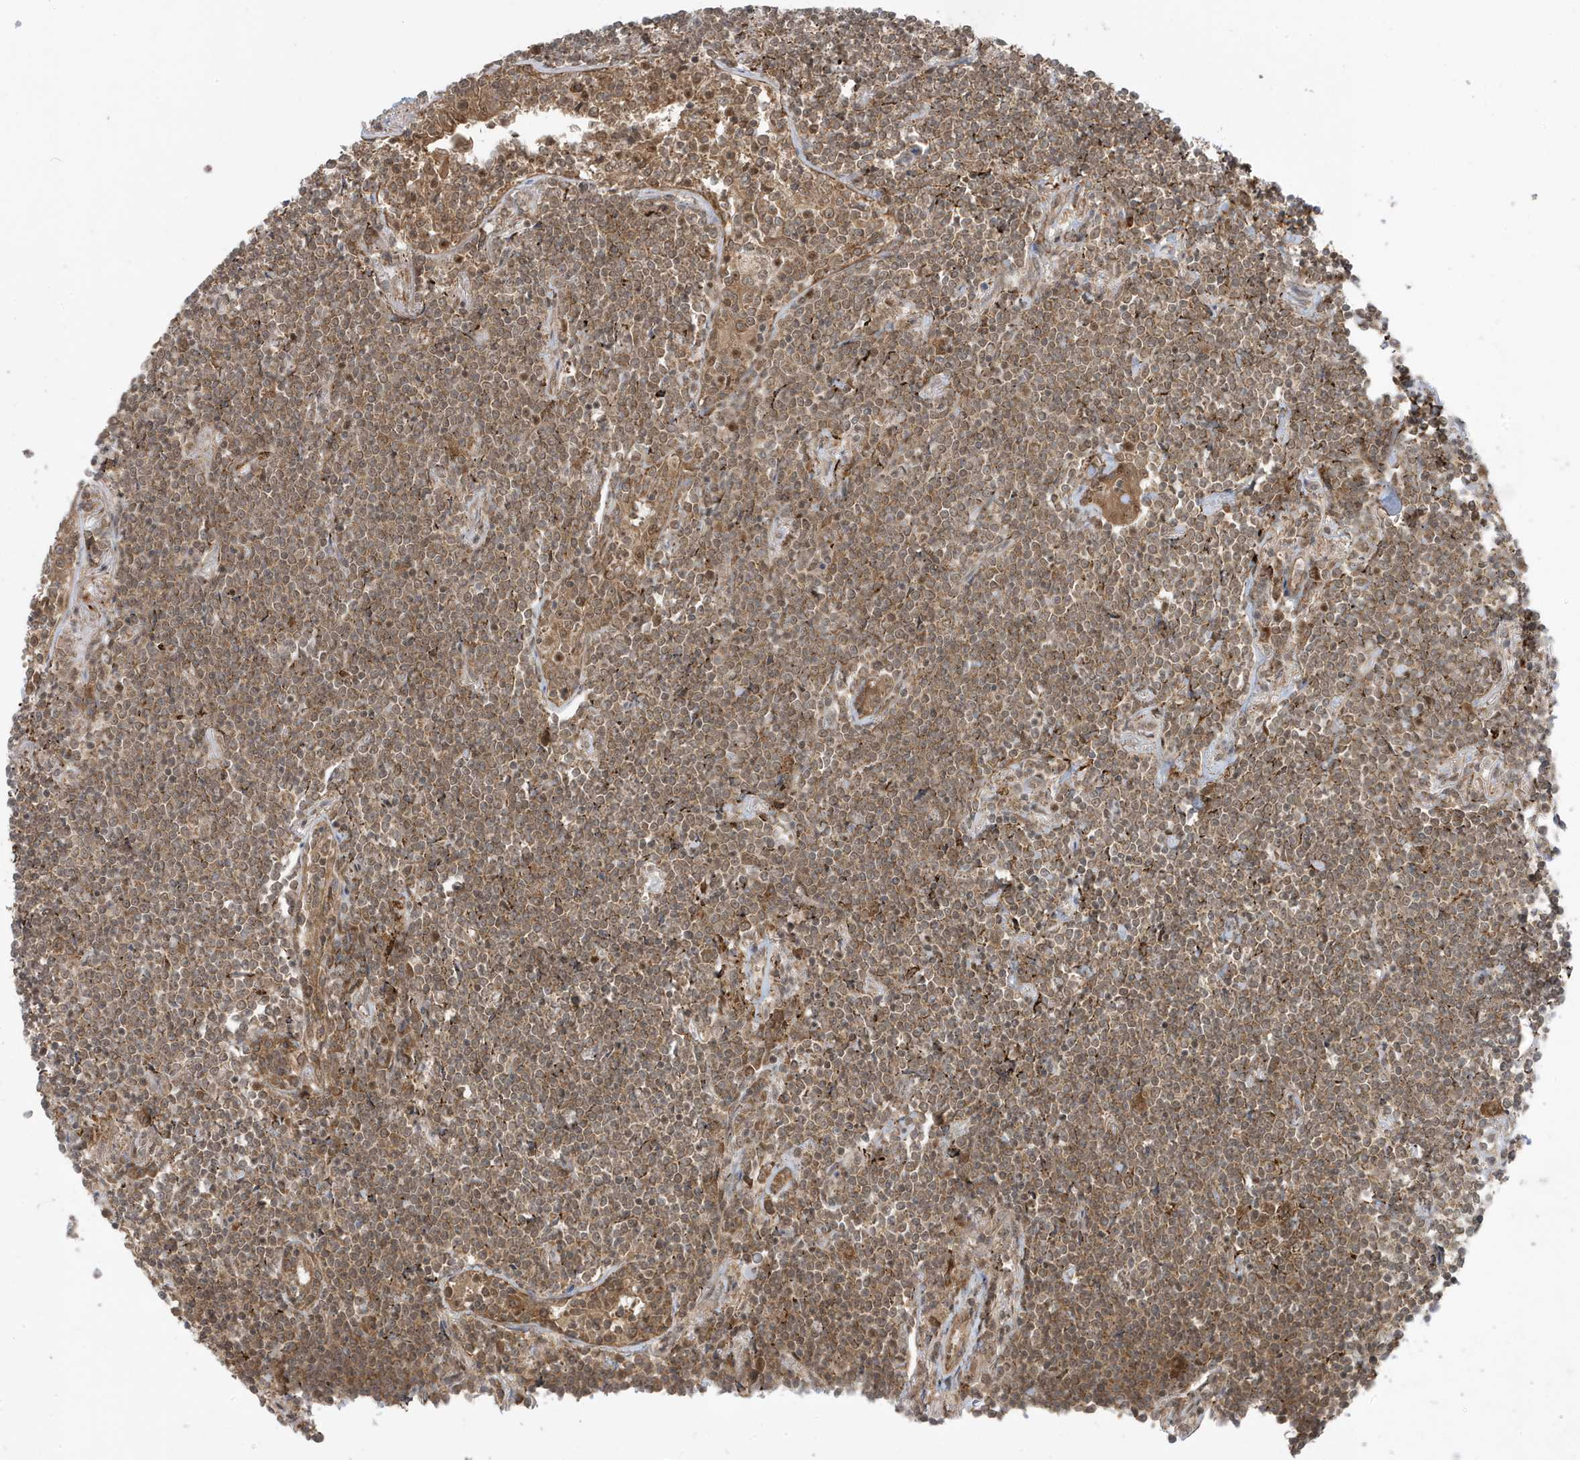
{"staining": {"intensity": "moderate", "quantity": "25%-75%", "location": "cytoplasmic/membranous"}, "tissue": "lymphoma", "cell_type": "Tumor cells", "image_type": "cancer", "snomed": [{"axis": "morphology", "description": "Malignant lymphoma, non-Hodgkin's type, Low grade"}, {"axis": "topography", "description": "Lung"}], "caption": "Immunohistochemical staining of malignant lymphoma, non-Hodgkin's type (low-grade) displays moderate cytoplasmic/membranous protein staining in approximately 25%-75% of tumor cells.", "gene": "DHX36", "patient": {"sex": "female", "age": 71}}